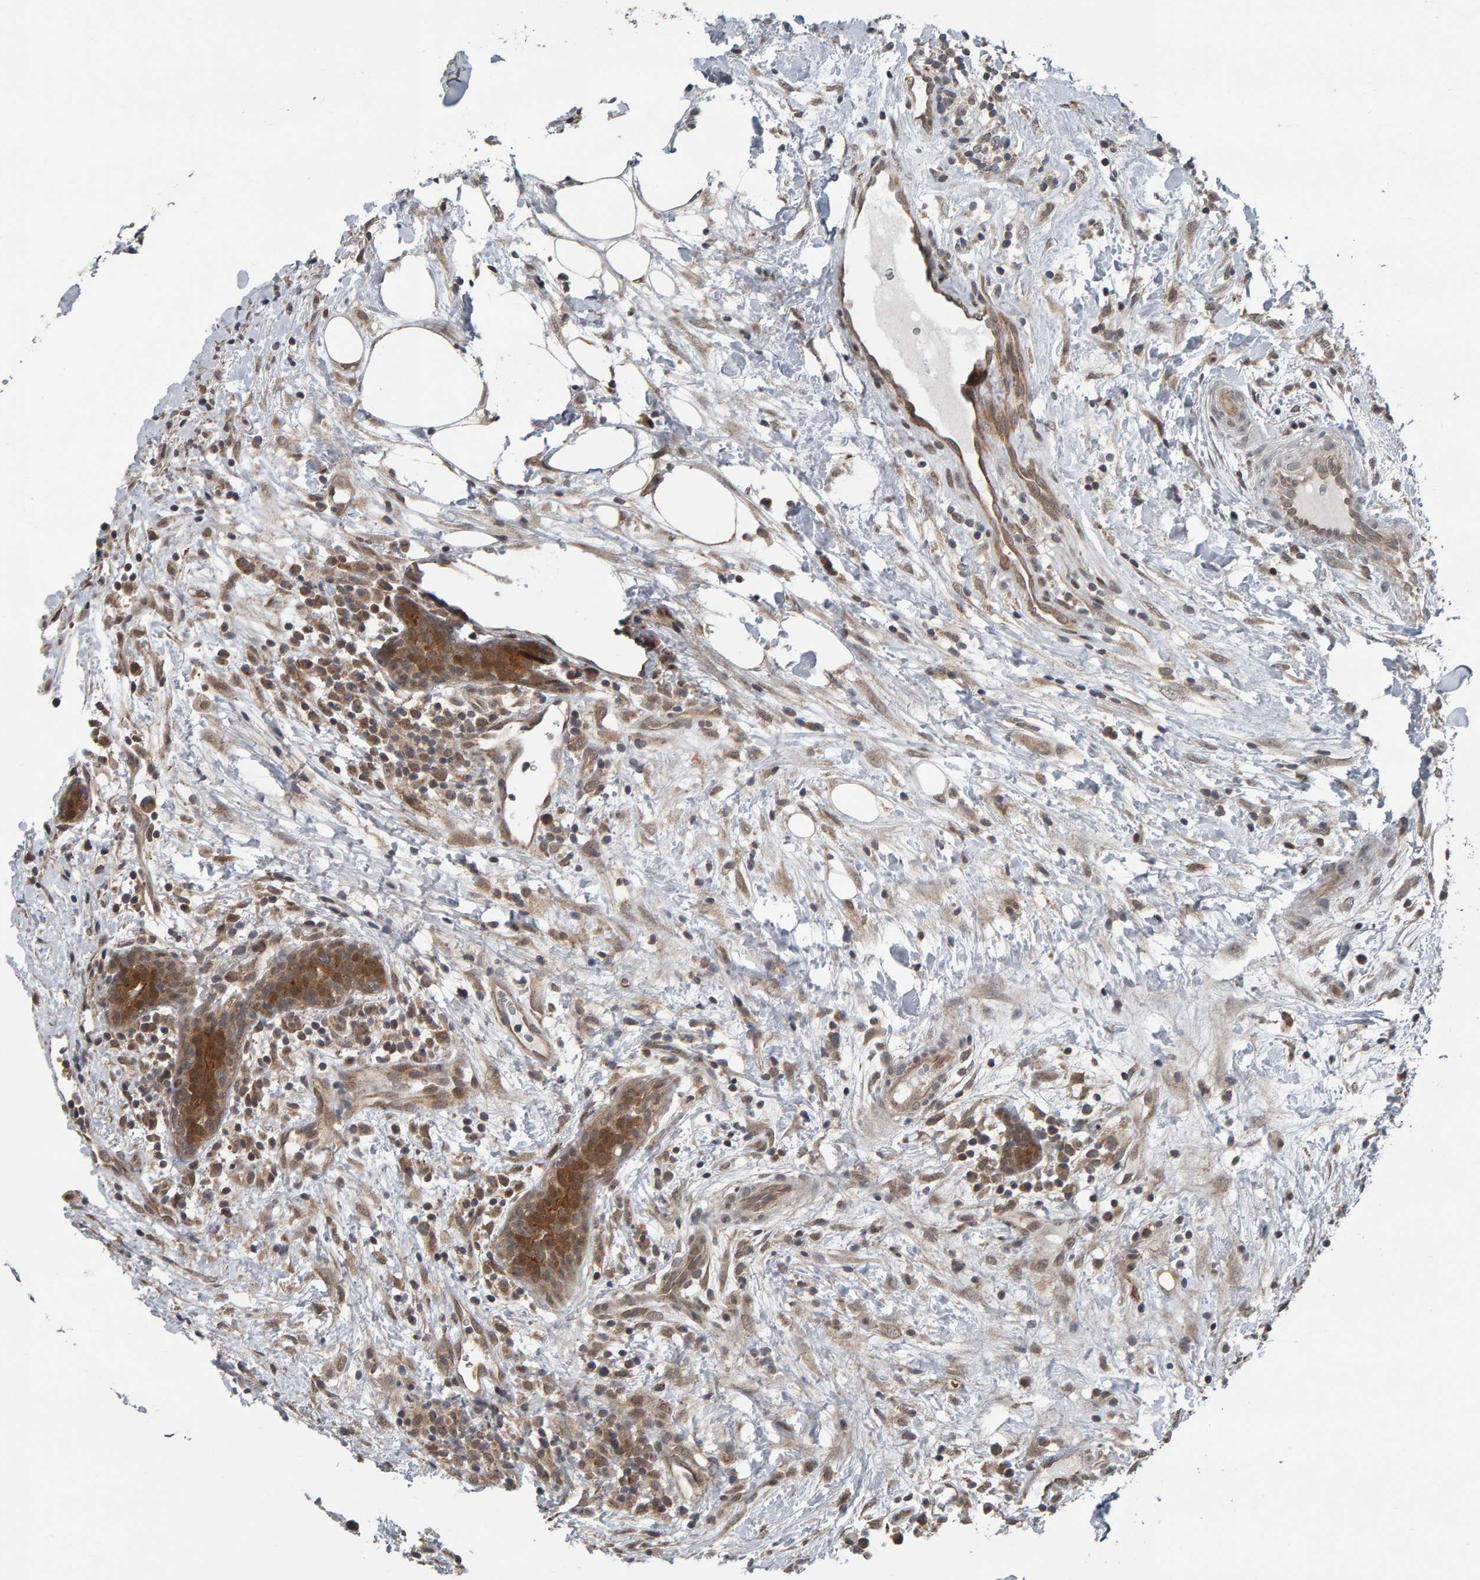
{"staining": {"intensity": "moderate", "quantity": ">75%", "location": "cytoplasmic/membranous,nuclear"}, "tissue": "breast cancer", "cell_type": "Tumor cells", "image_type": "cancer", "snomed": [{"axis": "morphology", "description": "Duct carcinoma"}, {"axis": "topography", "description": "Breast"}], "caption": "Immunohistochemical staining of human breast cancer (intraductal carcinoma) demonstrates medium levels of moderate cytoplasmic/membranous and nuclear positivity in about >75% of tumor cells. (DAB (3,3'-diaminobenzidine) IHC, brown staining for protein, blue staining for nuclei).", "gene": "COASY", "patient": {"sex": "female", "age": 37}}